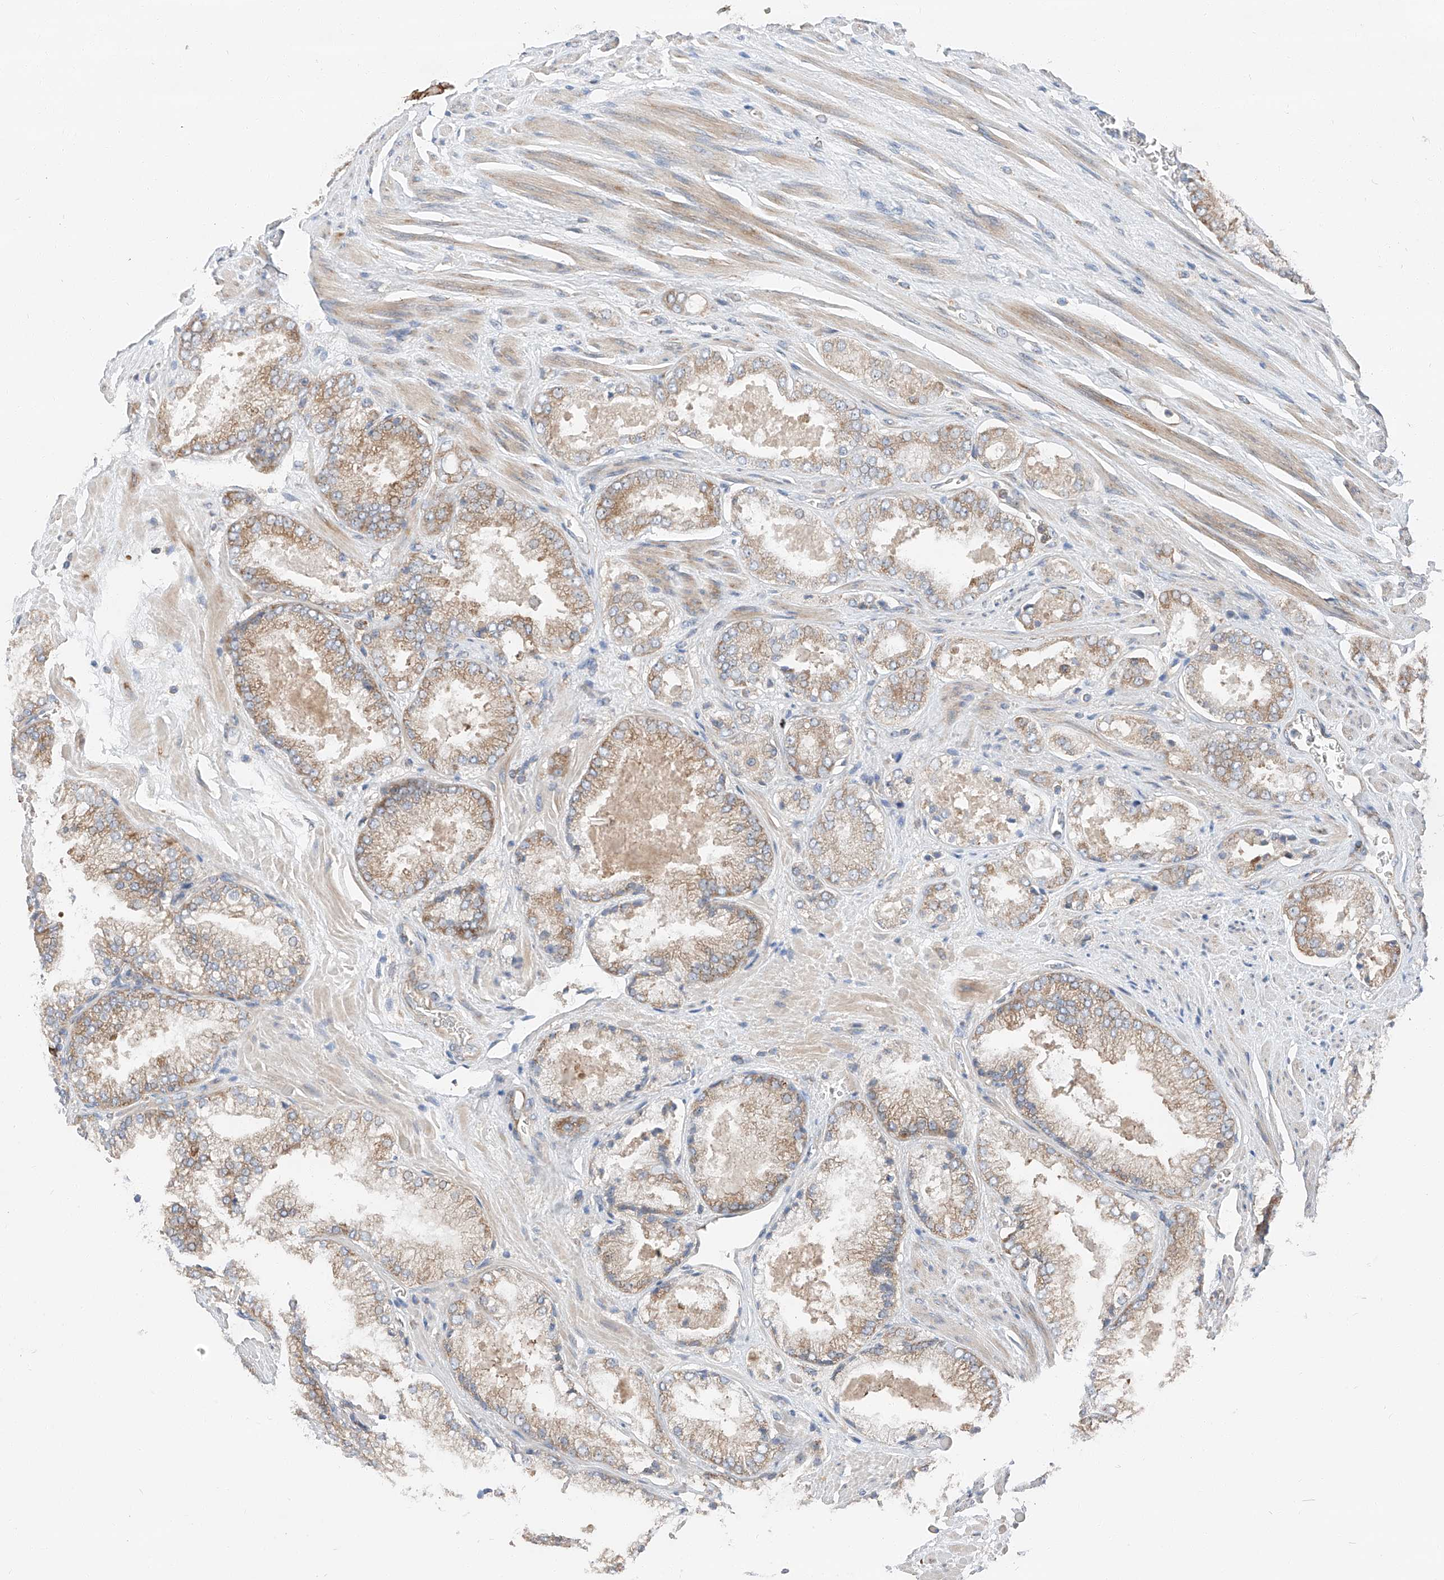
{"staining": {"intensity": "moderate", "quantity": "25%-75%", "location": "cytoplasmic/membranous"}, "tissue": "prostate cancer", "cell_type": "Tumor cells", "image_type": "cancer", "snomed": [{"axis": "morphology", "description": "Adenocarcinoma, High grade"}, {"axis": "topography", "description": "Prostate"}], "caption": "Immunohistochemistry (IHC) of prostate high-grade adenocarcinoma displays medium levels of moderate cytoplasmic/membranous positivity in approximately 25%-75% of tumor cells. The staining was performed using DAB, with brown indicating positive protein expression. Nuclei are stained blue with hematoxylin.", "gene": "ZC3H15", "patient": {"sex": "male", "age": 58}}